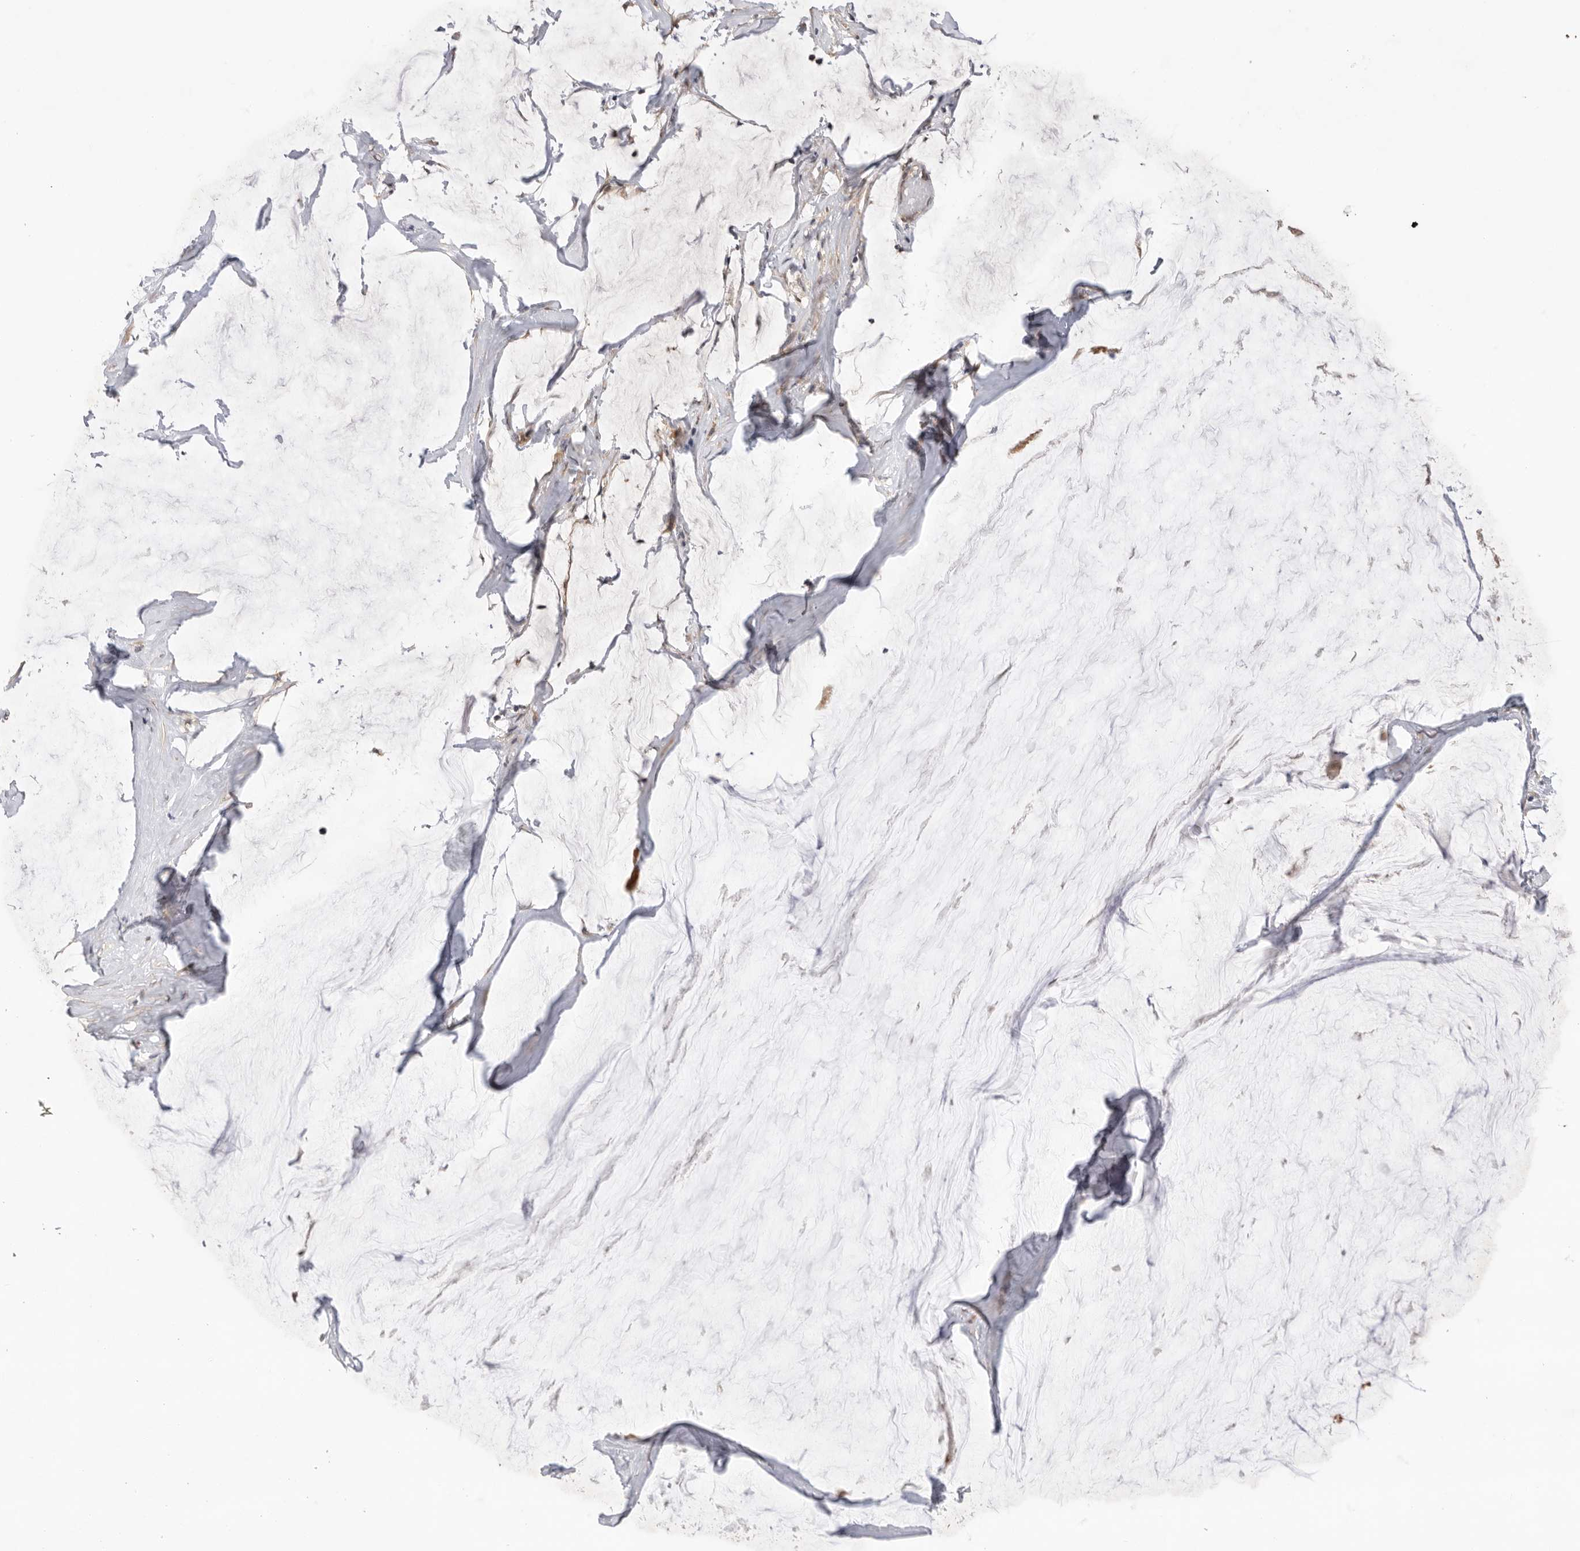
{"staining": {"intensity": "weak", "quantity": "<25%", "location": "cytoplasmic/membranous"}, "tissue": "ovarian cancer", "cell_type": "Tumor cells", "image_type": "cancer", "snomed": [{"axis": "morphology", "description": "Cystadenocarcinoma, mucinous, NOS"}, {"axis": "topography", "description": "Ovary"}], "caption": "High power microscopy image of an IHC histopathology image of ovarian cancer (mucinous cystadenocarcinoma), revealing no significant staining in tumor cells.", "gene": "DCAF8", "patient": {"sex": "female", "age": 39}}